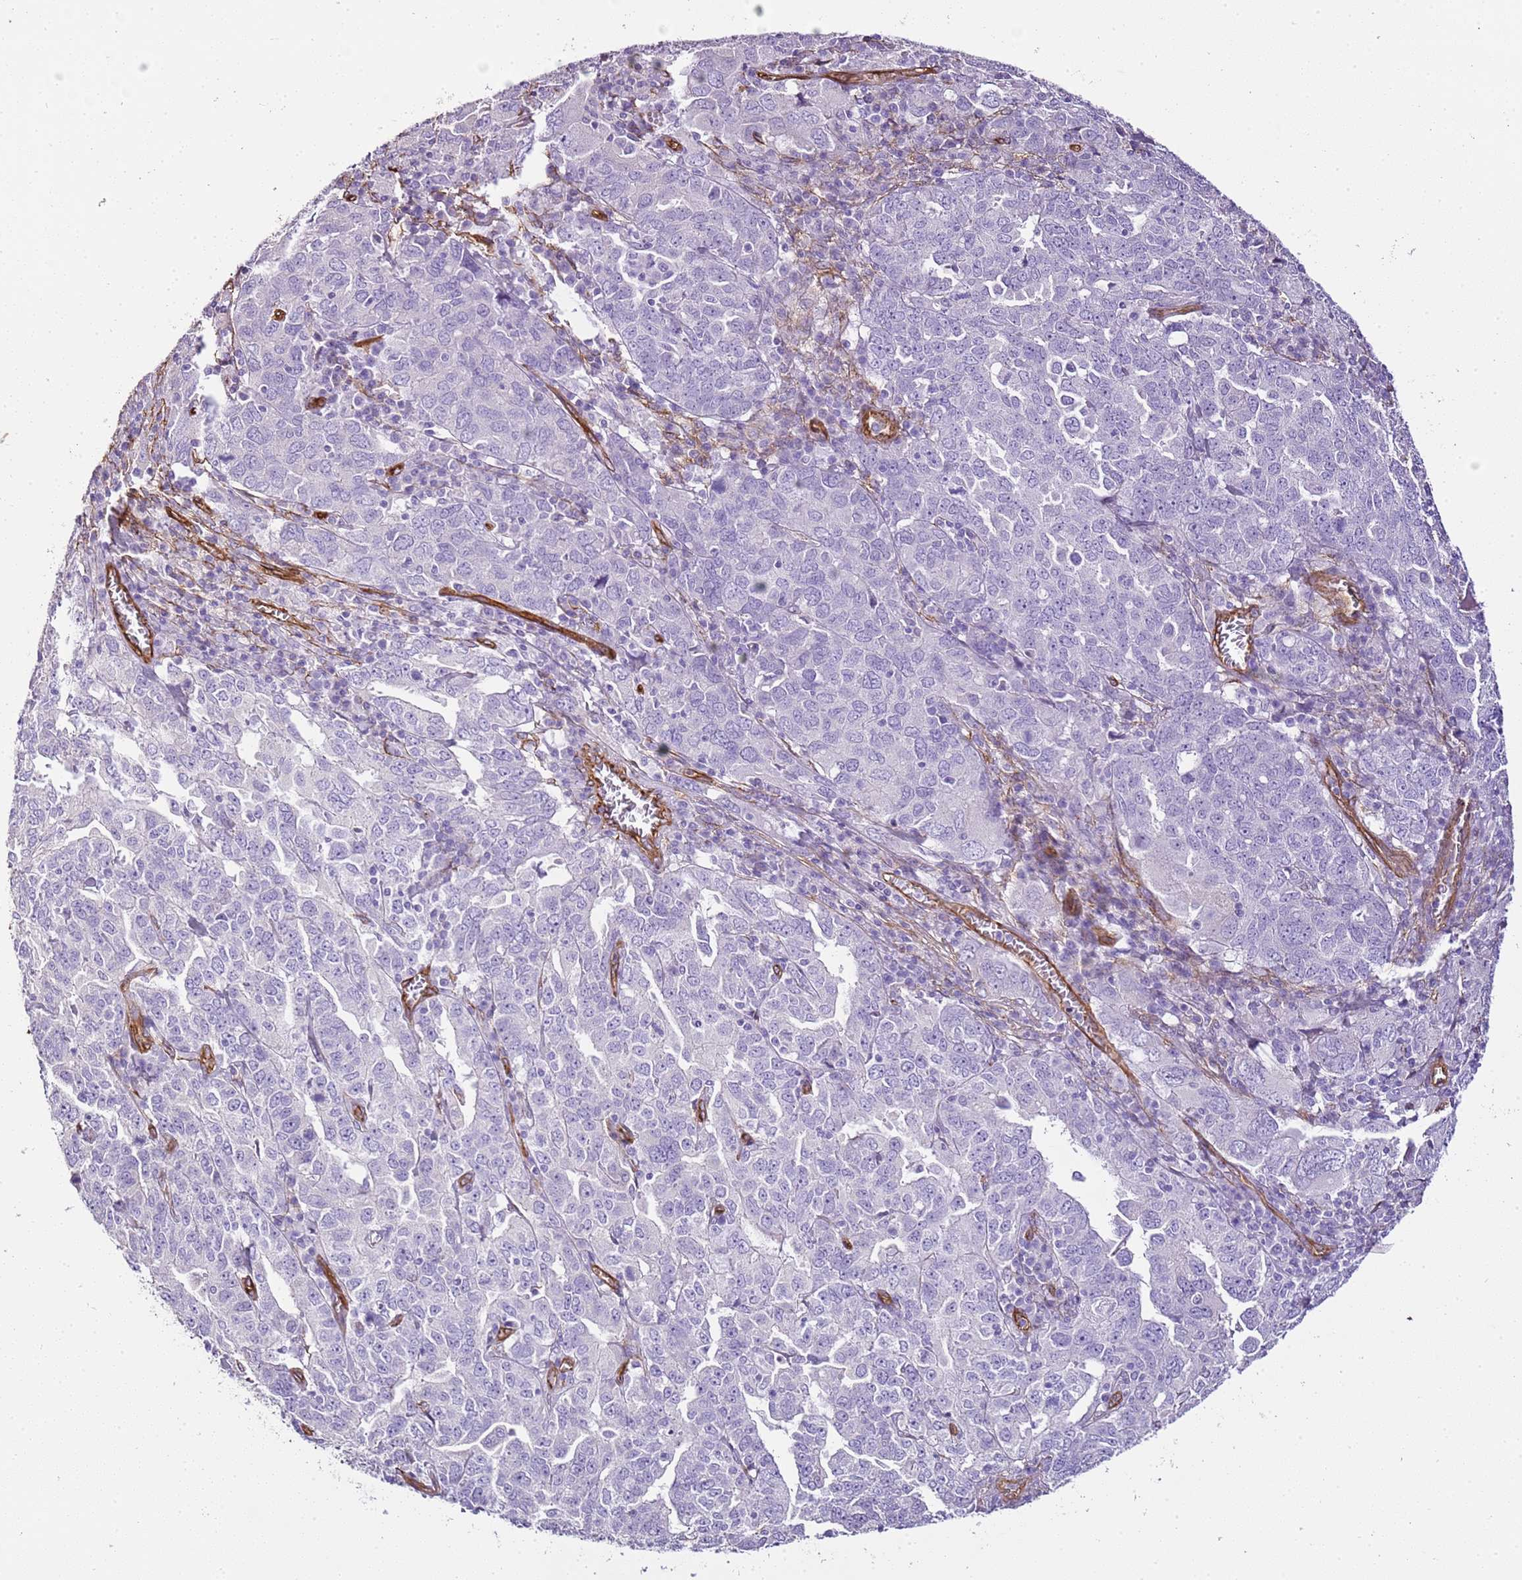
{"staining": {"intensity": "negative", "quantity": "none", "location": "none"}, "tissue": "ovarian cancer", "cell_type": "Tumor cells", "image_type": "cancer", "snomed": [{"axis": "morphology", "description": "Carcinoma, endometroid"}, {"axis": "topography", "description": "Ovary"}], "caption": "IHC micrograph of ovarian cancer stained for a protein (brown), which demonstrates no positivity in tumor cells.", "gene": "CTDSPL", "patient": {"sex": "female", "age": 62}}